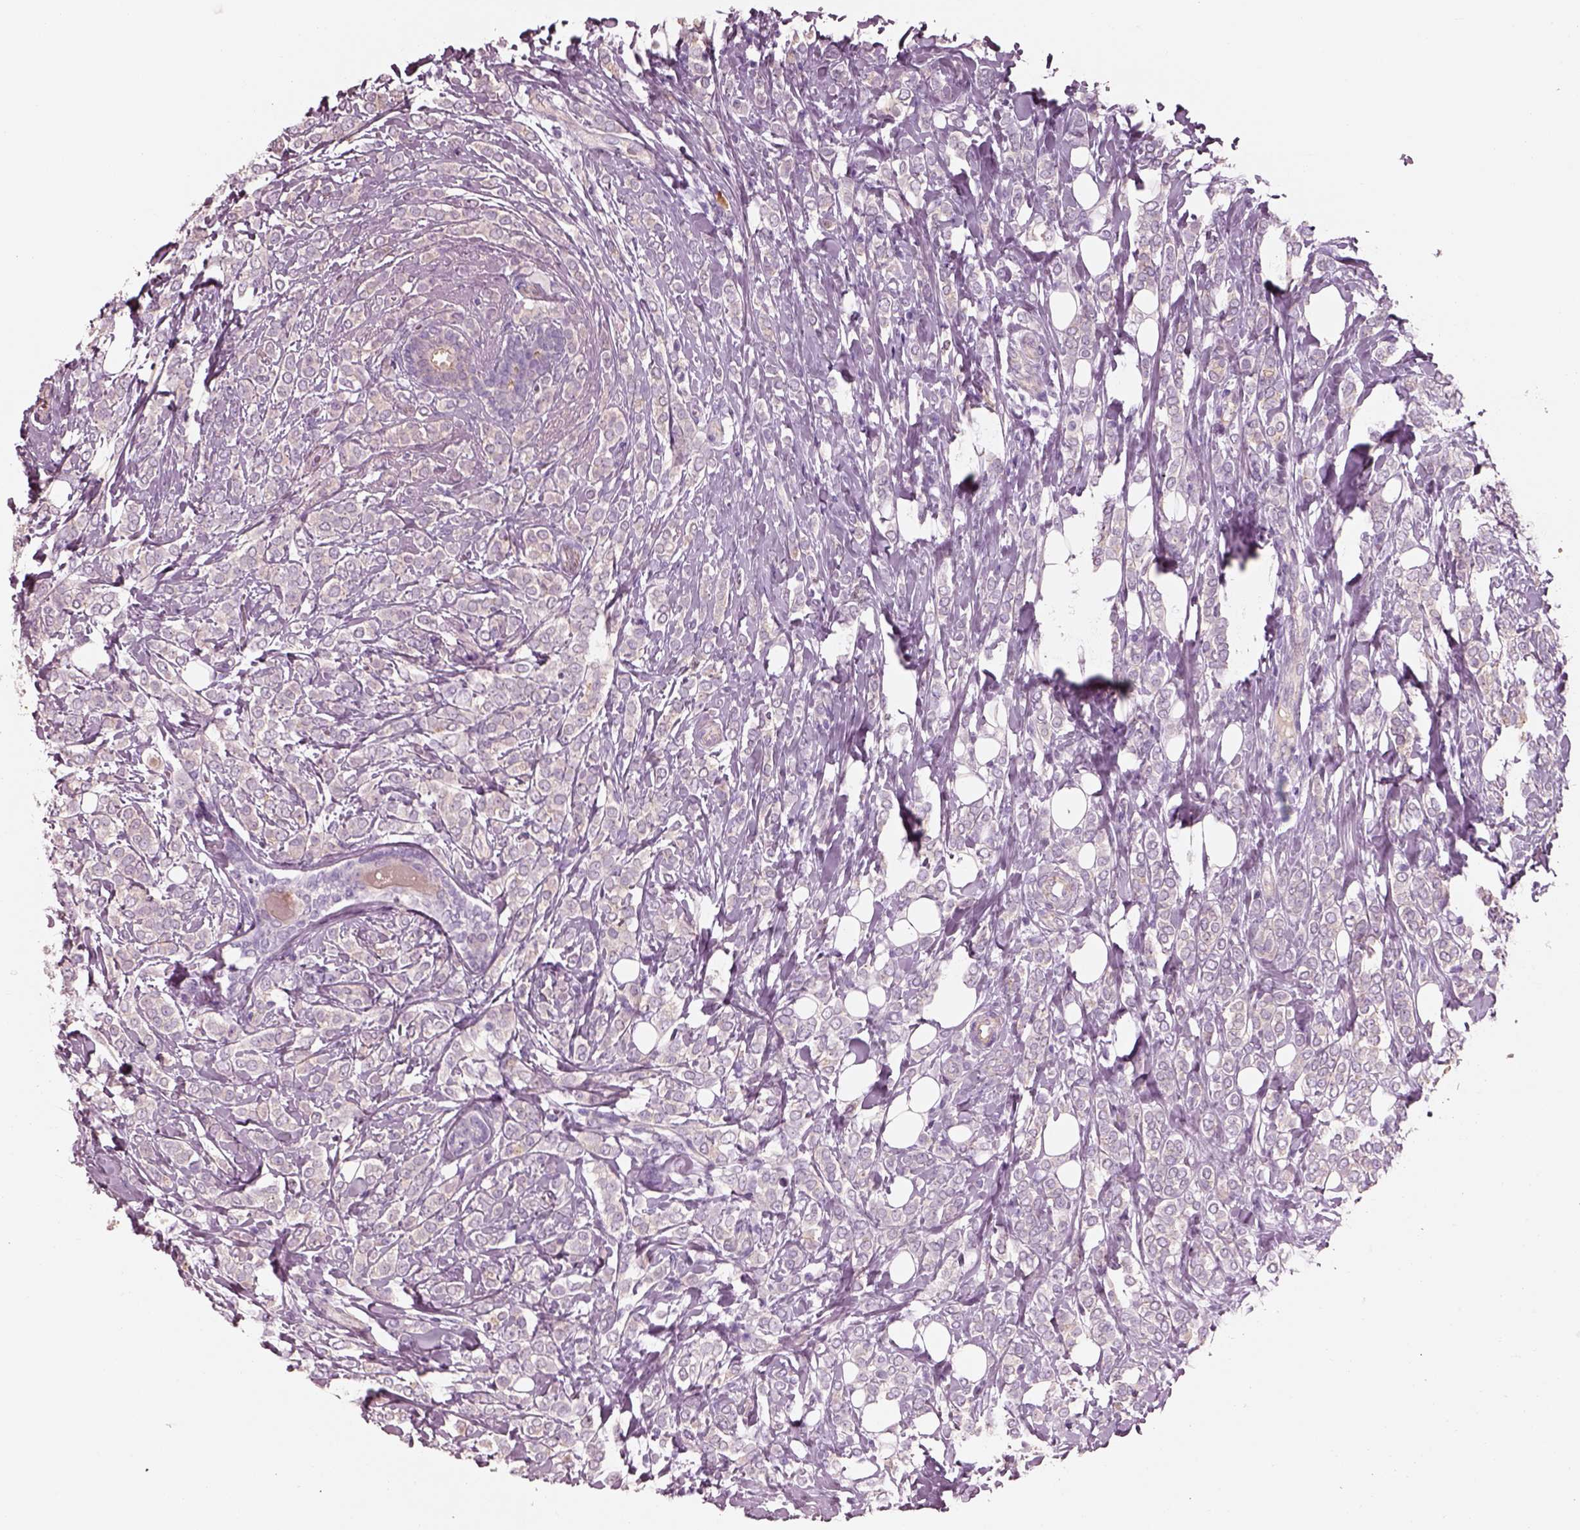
{"staining": {"intensity": "negative", "quantity": "none", "location": "none"}, "tissue": "breast cancer", "cell_type": "Tumor cells", "image_type": "cancer", "snomed": [{"axis": "morphology", "description": "Lobular carcinoma"}, {"axis": "topography", "description": "Breast"}], "caption": "DAB (3,3'-diaminobenzidine) immunohistochemical staining of human breast cancer displays no significant positivity in tumor cells. The staining was performed using DAB (3,3'-diaminobenzidine) to visualize the protein expression in brown, while the nuclei were stained in blue with hematoxylin (Magnification: 20x).", "gene": "IGLL1", "patient": {"sex": "female", "age": 49}}